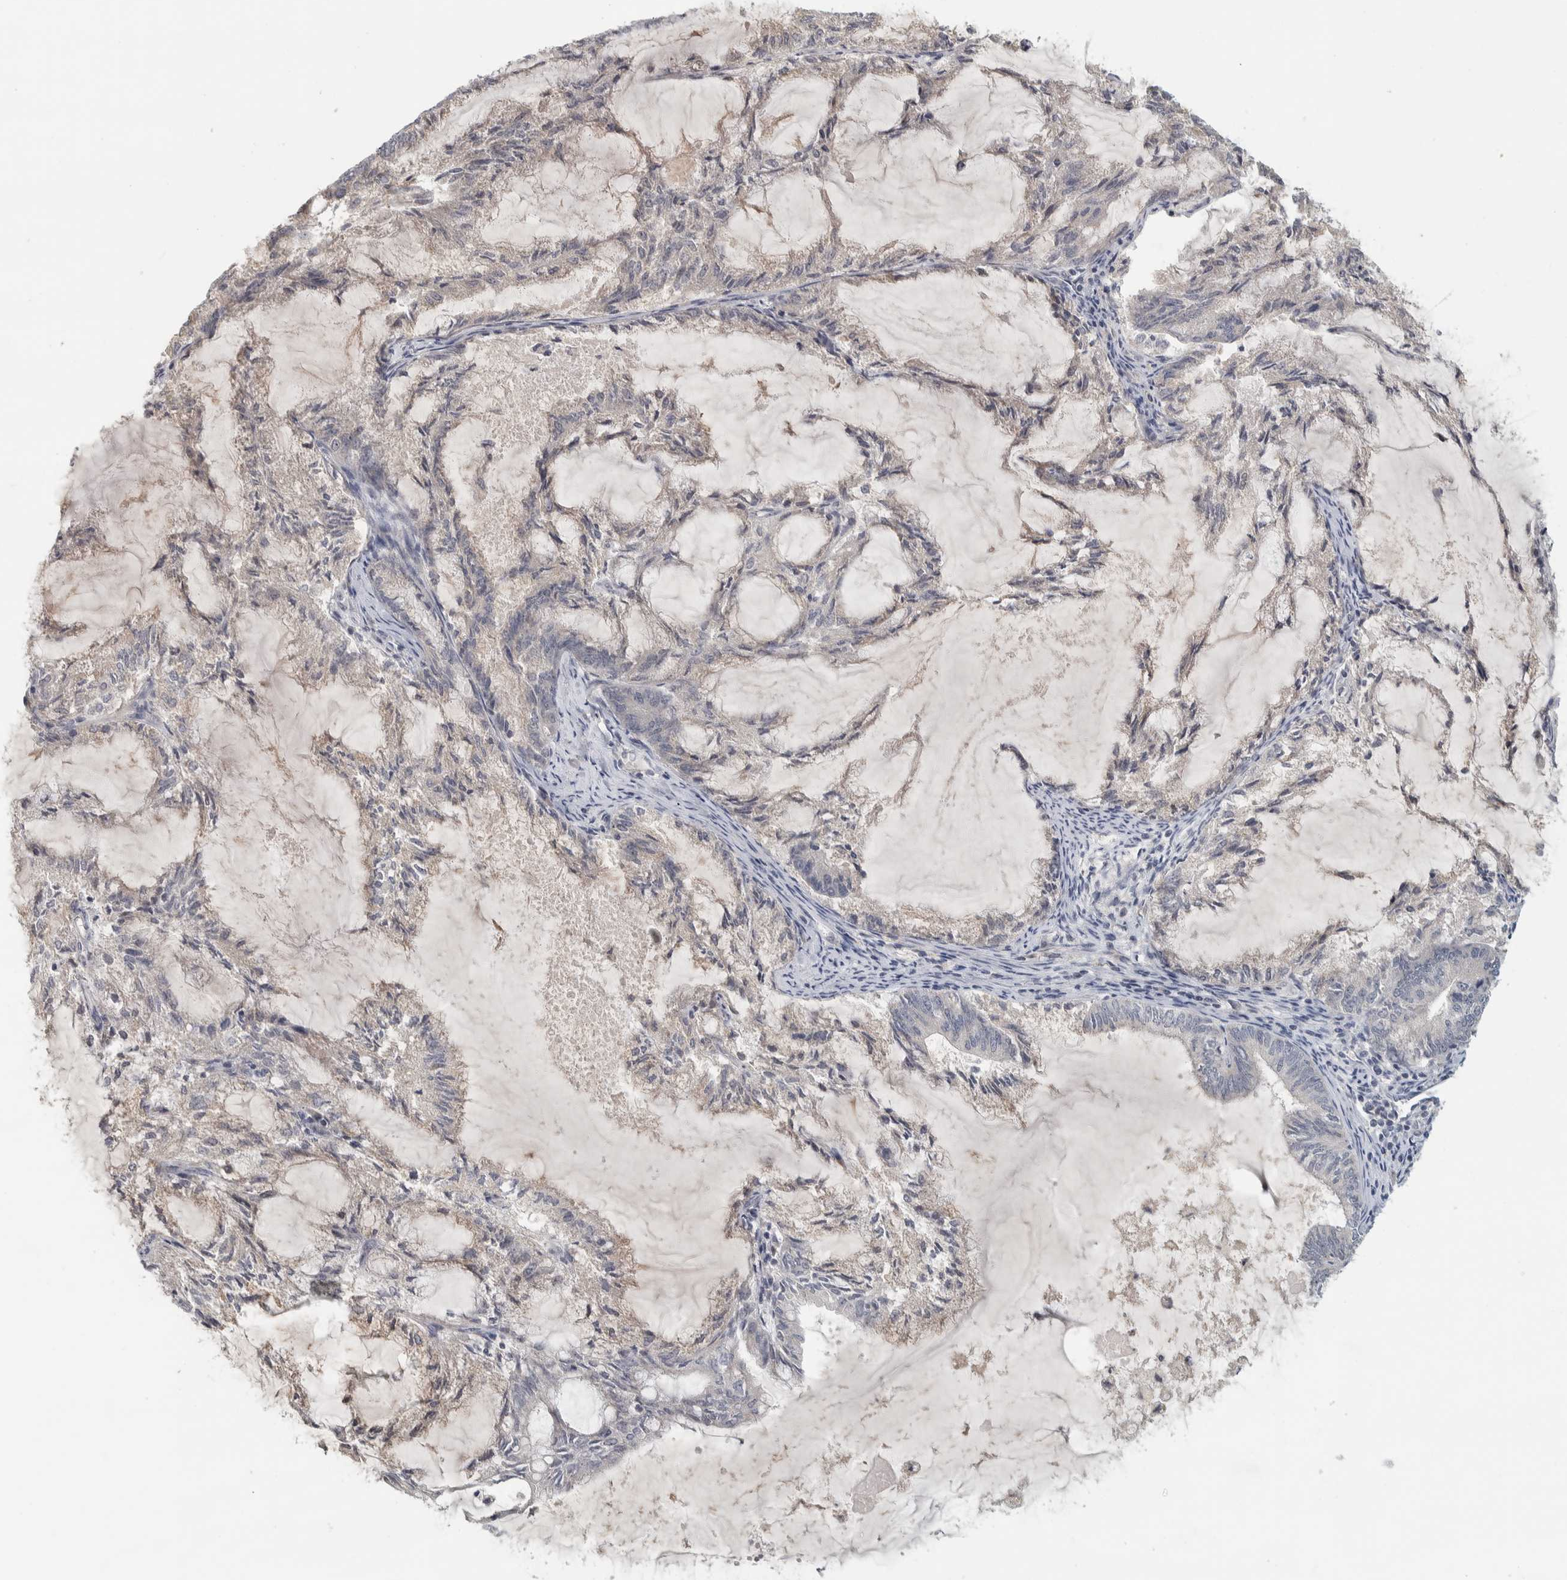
{"staining": {"intensity": "negative", "quantity": "none", "location": "none"}, "tissue": "endometrial cancer", "cell_type": "Tumor cells", "image_type": "cancer", "snomed": [{"axis": "morphology", "description": "Adenocarcinoma, NOS"}, {"axis": "topography", "description": "Endometrium"}], "caption": "Endometrial cancer was stained to show a protein in brown. There is no significant expression in tumor cells. (DAB (3,3'-diaminobenzidine) immunohistochemistry (IHC) with hematoxylin counter stain).", "gene": "AFP", "patient": {"sex": "female", "age": 86}}